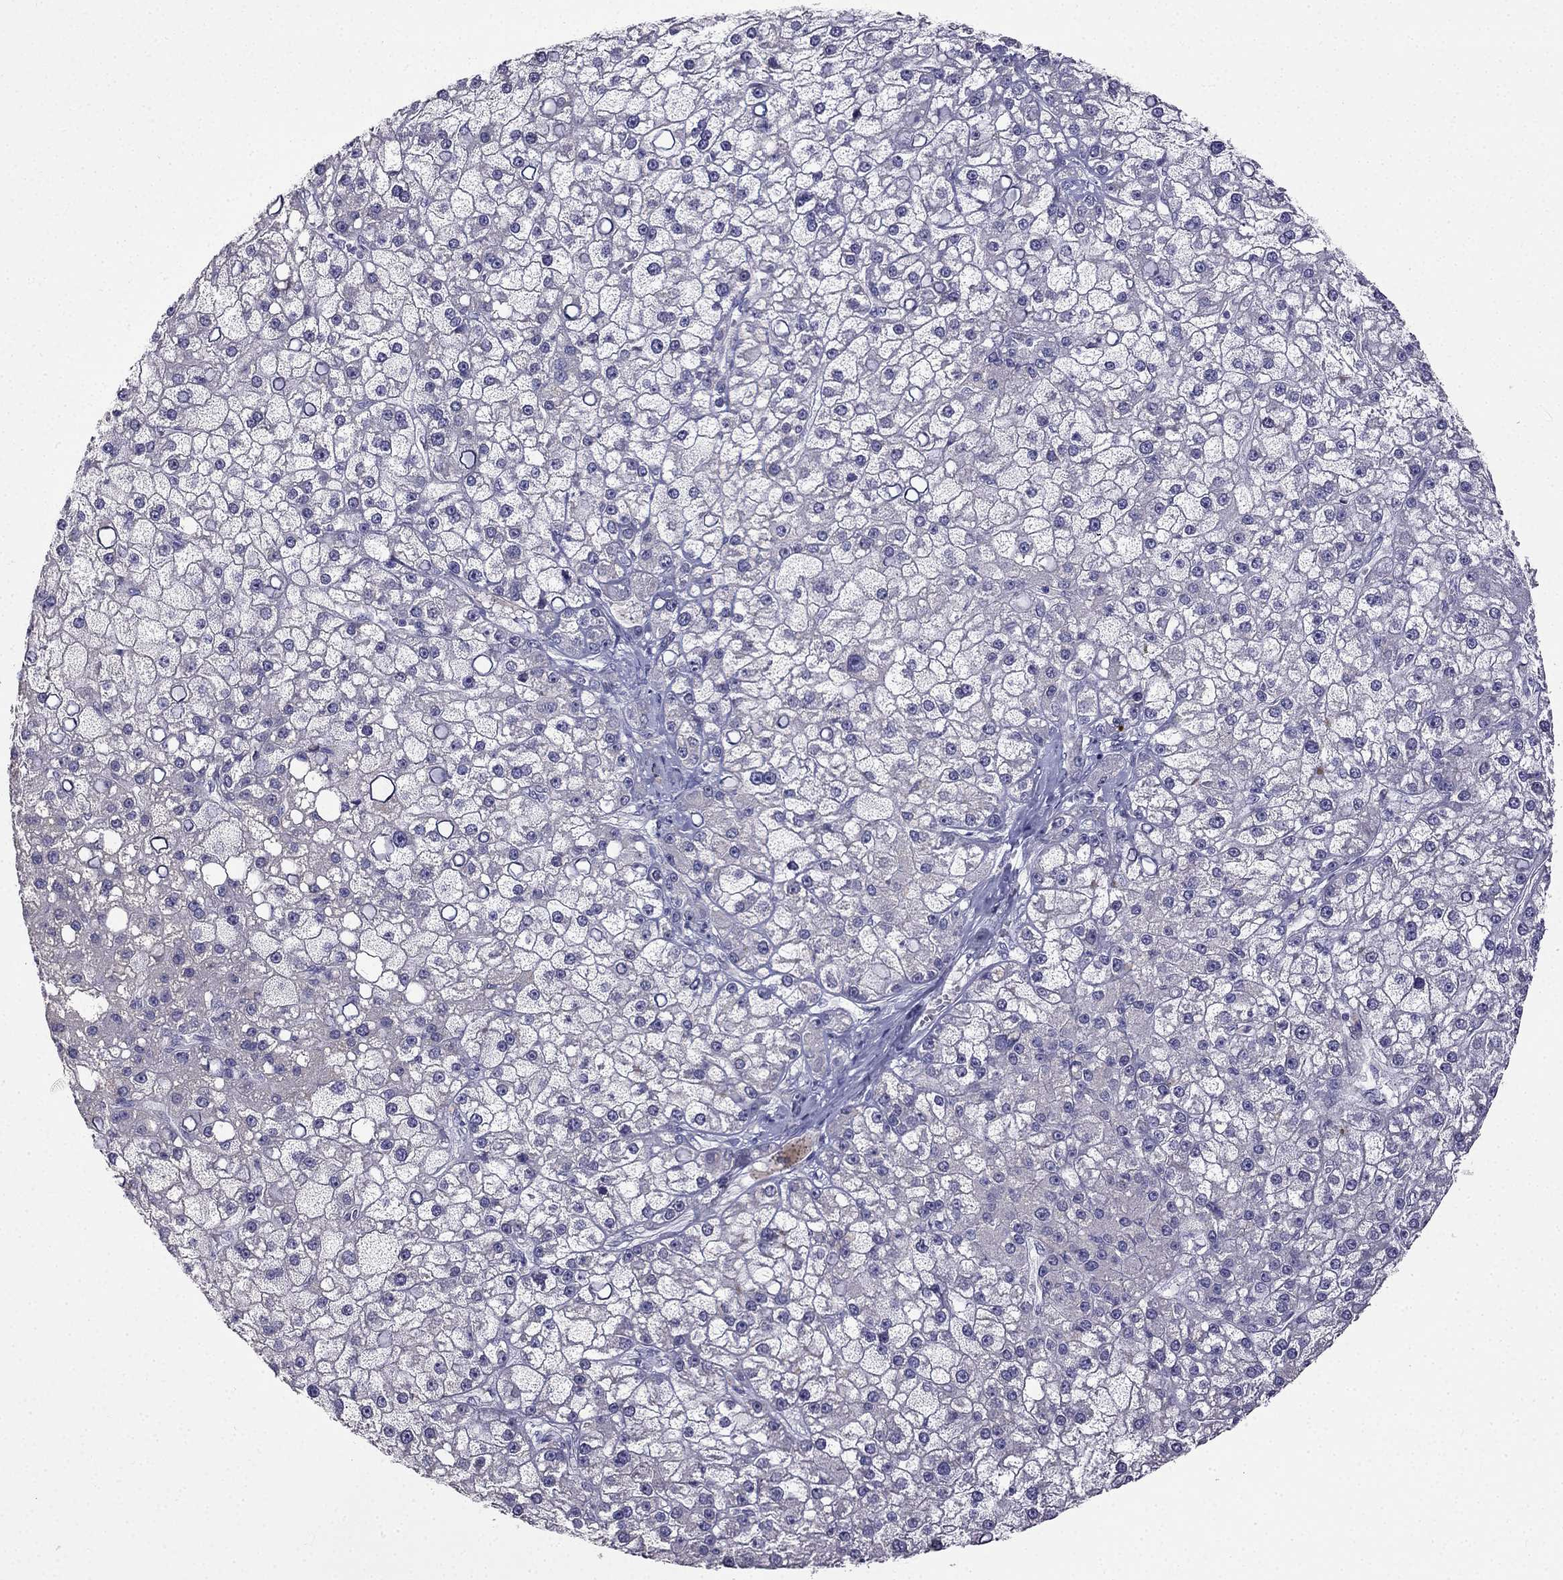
{"staining": {"intensity": "negative", "quantity": "none", "location": "none"}, "tissue": "liver cancer", "cell_type": "Tumor cells", "image_type": "cancer", "snomed": [{"axis": "morphology", "description": "Carcinoma, Hepatocellular, NOS"}, {"axis": "topography", "description": "Liver"}], "caption": "Human liver cancer (hepatocellular carcinoma) stained for a protein using immunohistochemistry shows no staining in tumor cells.", "gene": "UHRF1", "patient": {"sex": "male", "age": 67}}